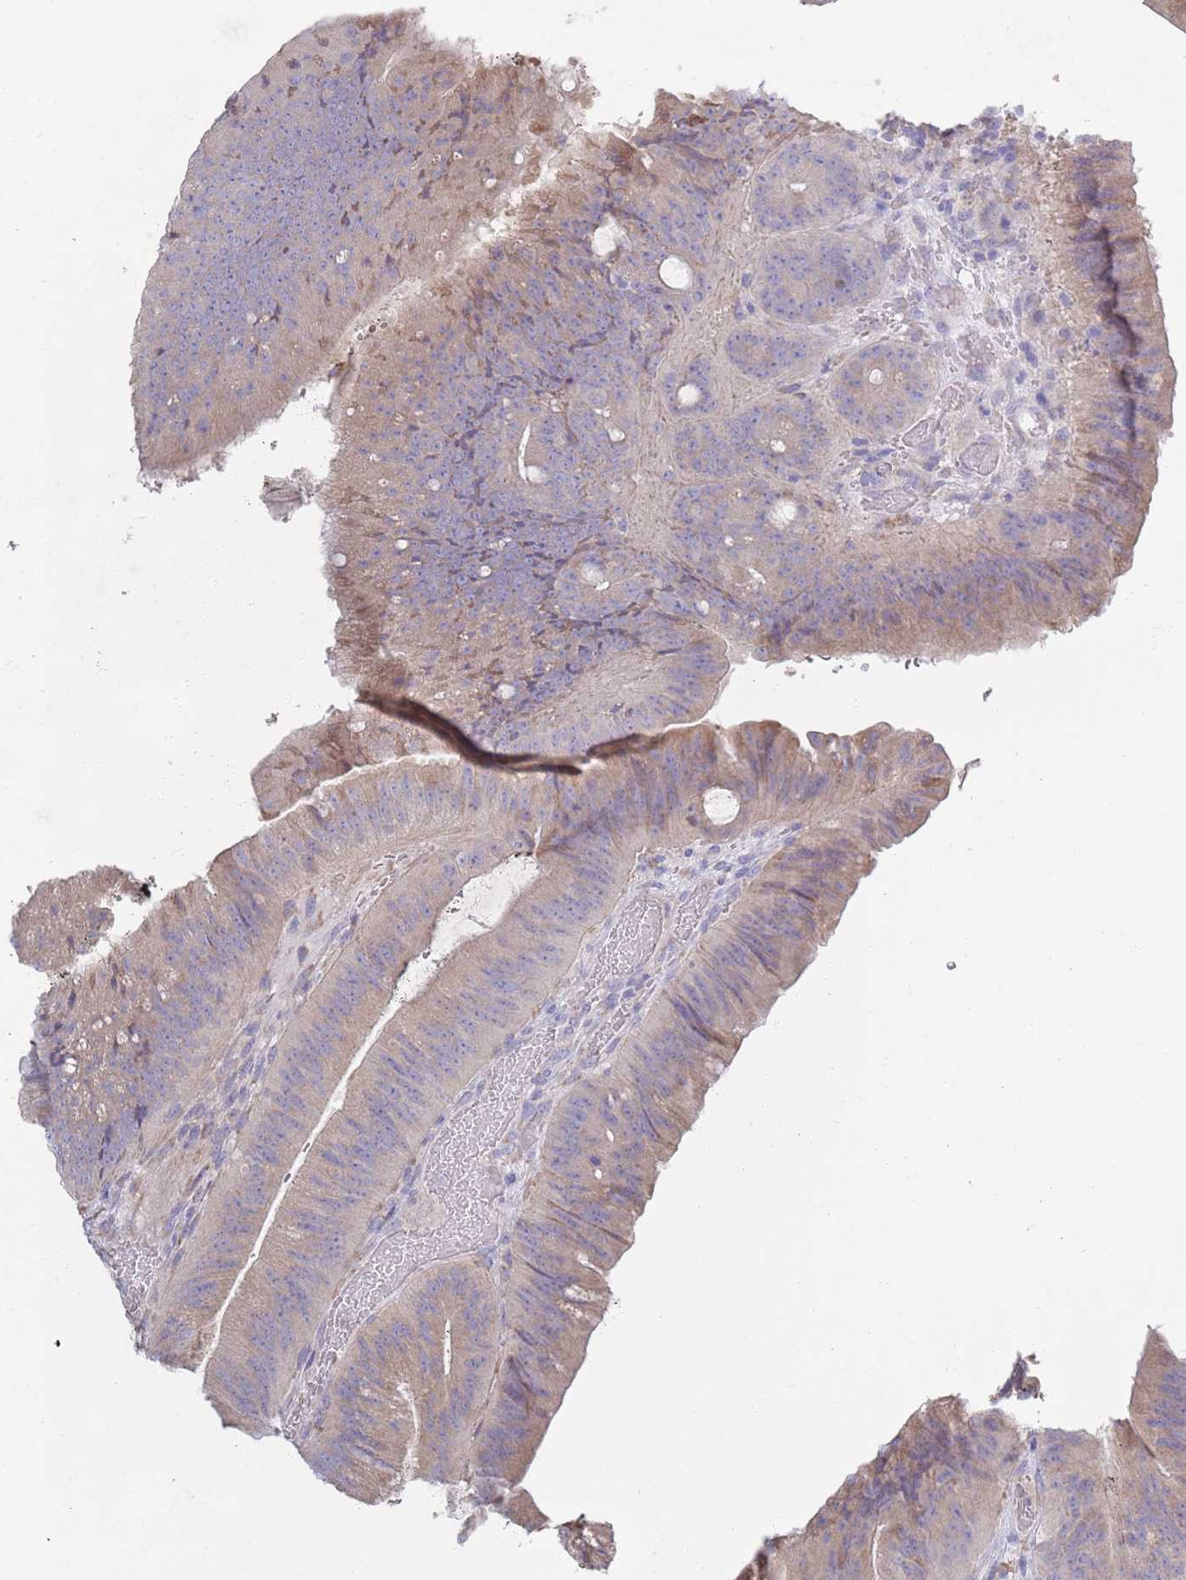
{"staining": {"intensity": "moderate", "quantity": "25%-75%", "location": "cytoplasmic/membranous"}, "tissue": "colorectal cancer", "cell_type": "Tumor cells", "image_type": "cancer", "snomed": [{"axis": "morphology", "description": "Adenocarcinoma, NOS"}, {"axis": "topography", "description": "Colon"}], "caption": "This micrograph demonstrates IHC staining of human adenocarcinoma (colorectal), with medium moderate cytoplasmic/membranous expression in approximately 25%-75% of tumor cells.", "gene": "CCDC149", "patient": {"sex": "female", "age": 43}}